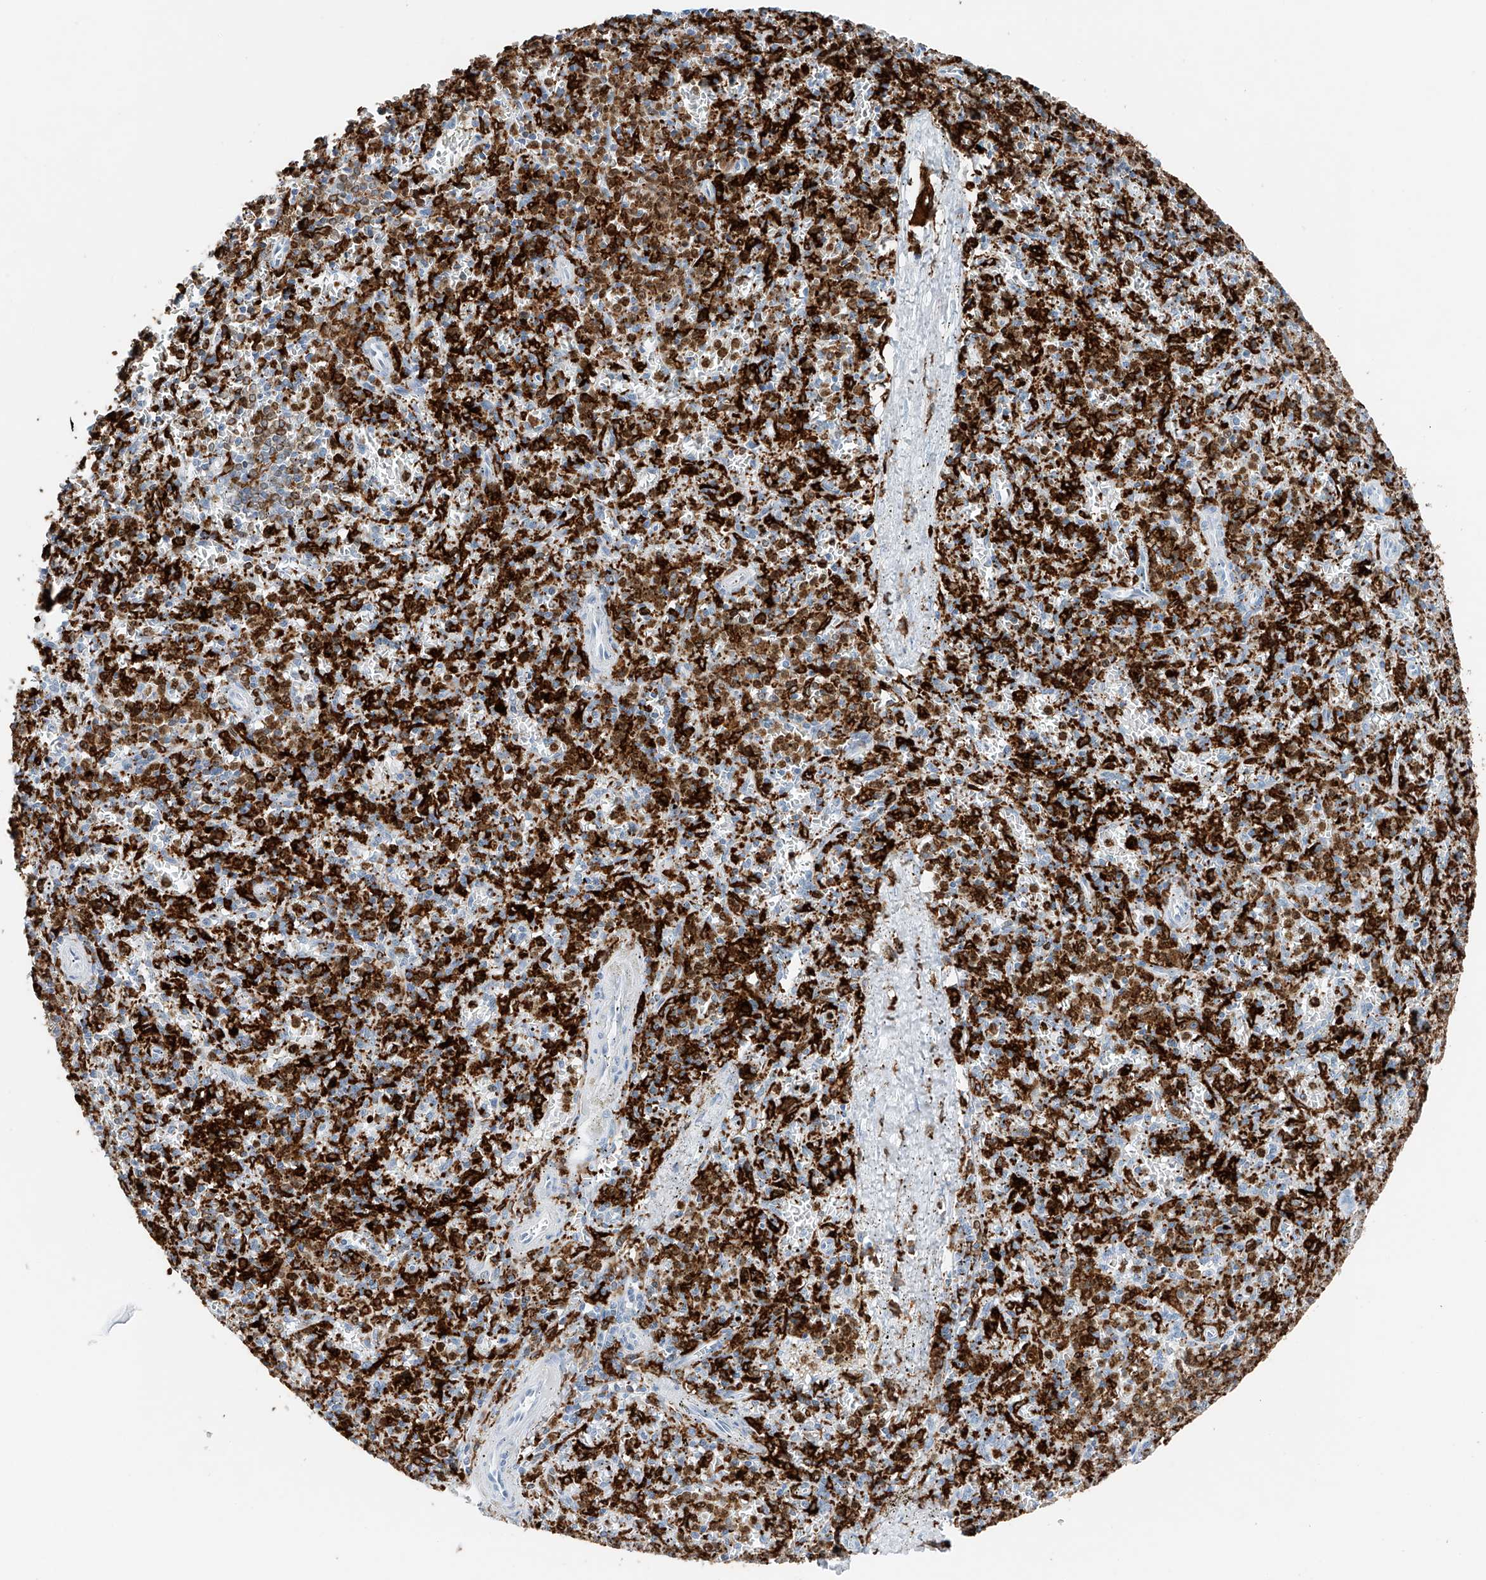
{"staining": {"intensity": "moderate", "quantity": "25%-75%", "location": "cytoplasmic/membranous"}, "tissue": "spleen", "cell_type": "Cells in red pulp", "image_type": "normal", "snomed": [{"axis": "morphology", "description": "Normal tissue, NOS"}, {"axis": "topography", "description": "Spleen"}], "caption": "Protein staining demonstrates moderate cytoplasmic/membranous positivity in approximately 25%-75% of cells in red pulp in unremarkable spleen.", "gene": "TBXAS1", "patient": {"sex": "male", "age": 72}}